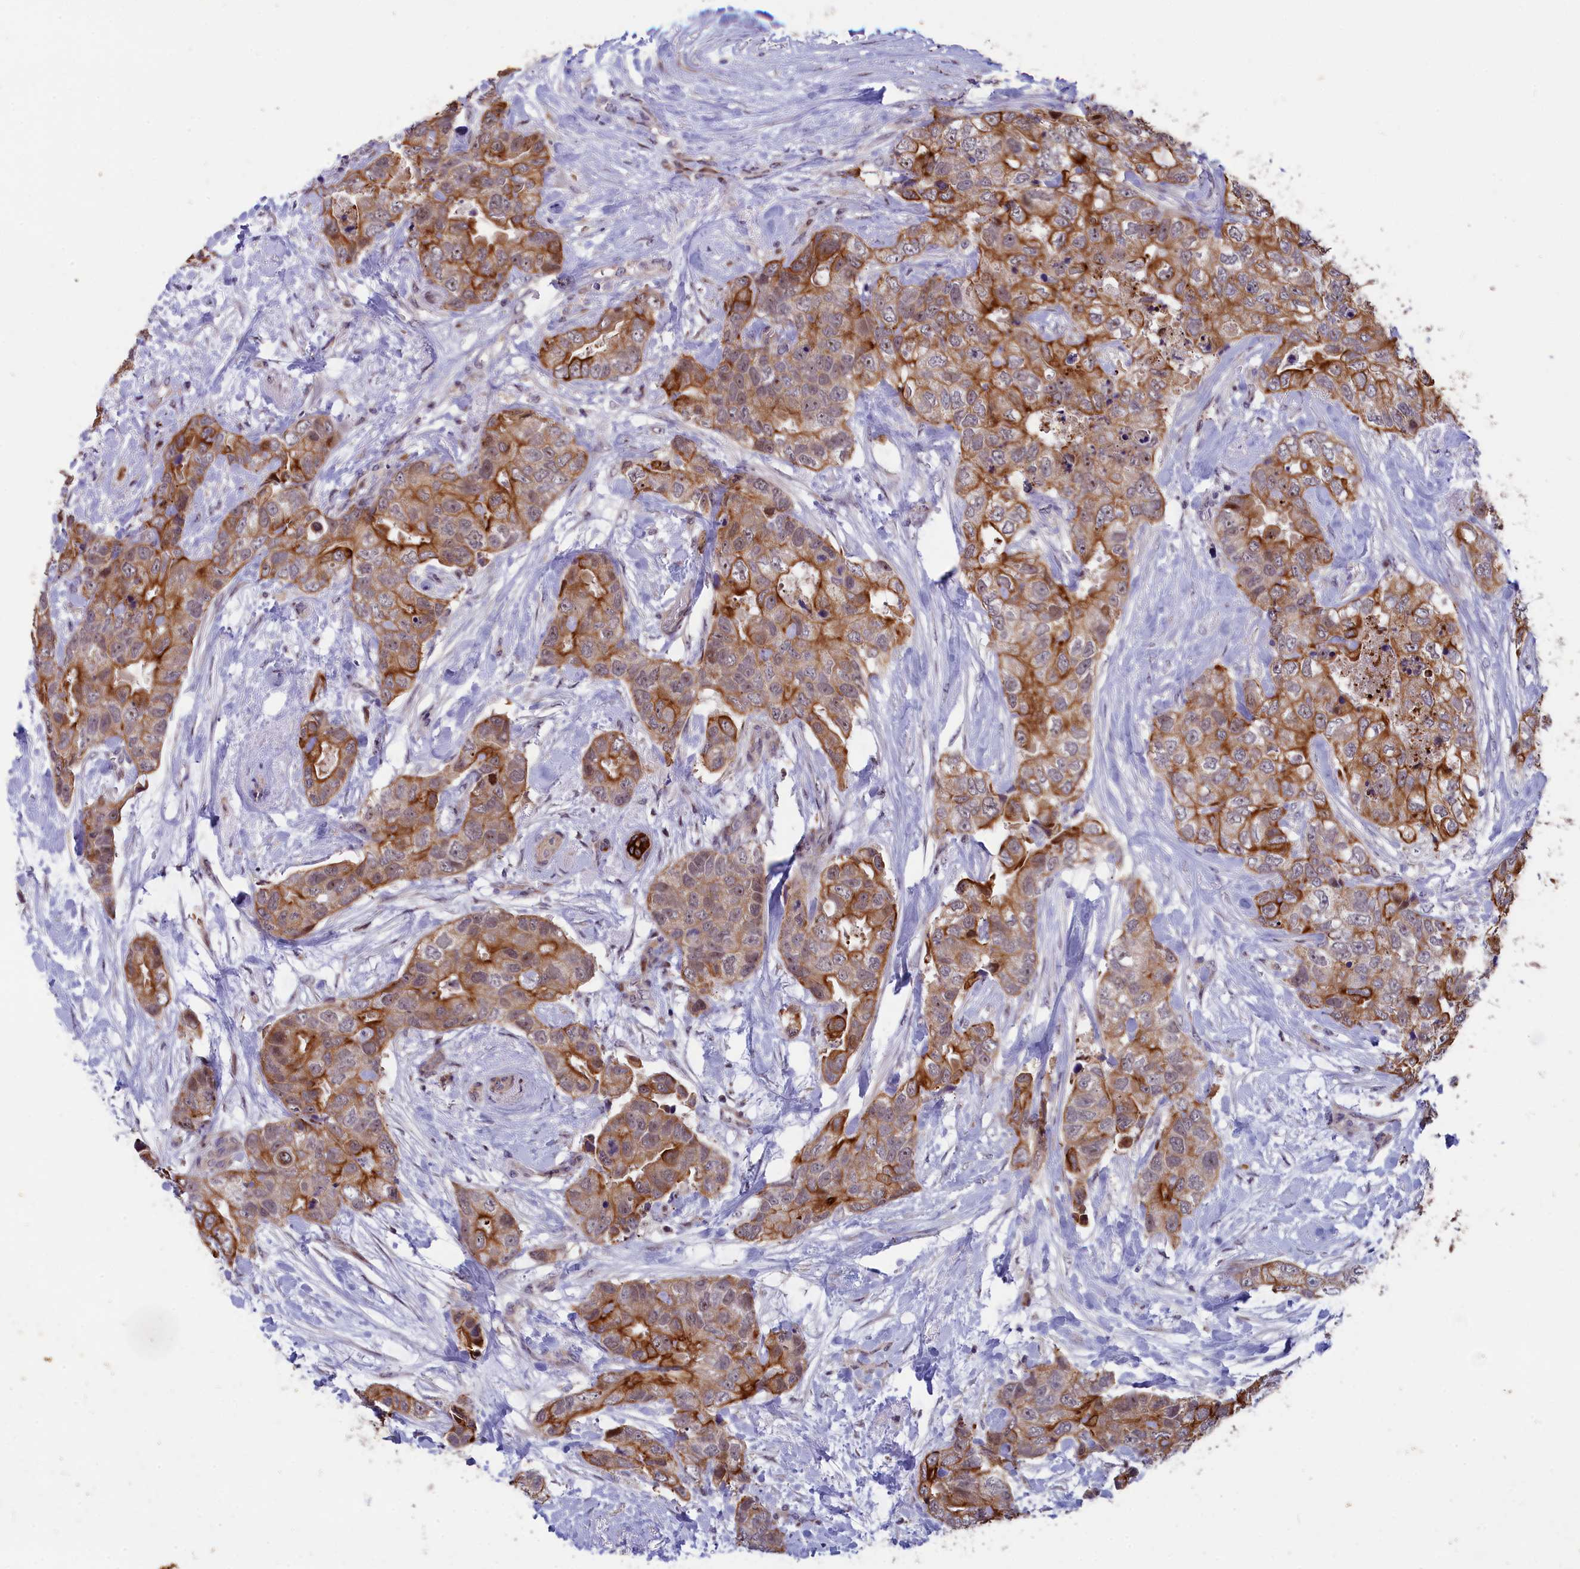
{"staining": {"intensity": "strong", "quantity": "25%-75%", "location": "cytoplasmic/membranous"}, "tissue": "breast cancer", "cell_type": "Tumor cells", "image_type": "cancer", "snomed": [{"axis": "morphology", "description": "Duct carcinoma"}, {"axis": "topography", "description": "Breast"}], "caption": "This image reveals IHC staining of intraductal carcinoma (breast), with high strong cytoplasmic/membranous staining in approximately 25%-75% of tumor cells.", "gene": "ANKRD34B", "patient": {"sex": "female", "age": 62}}